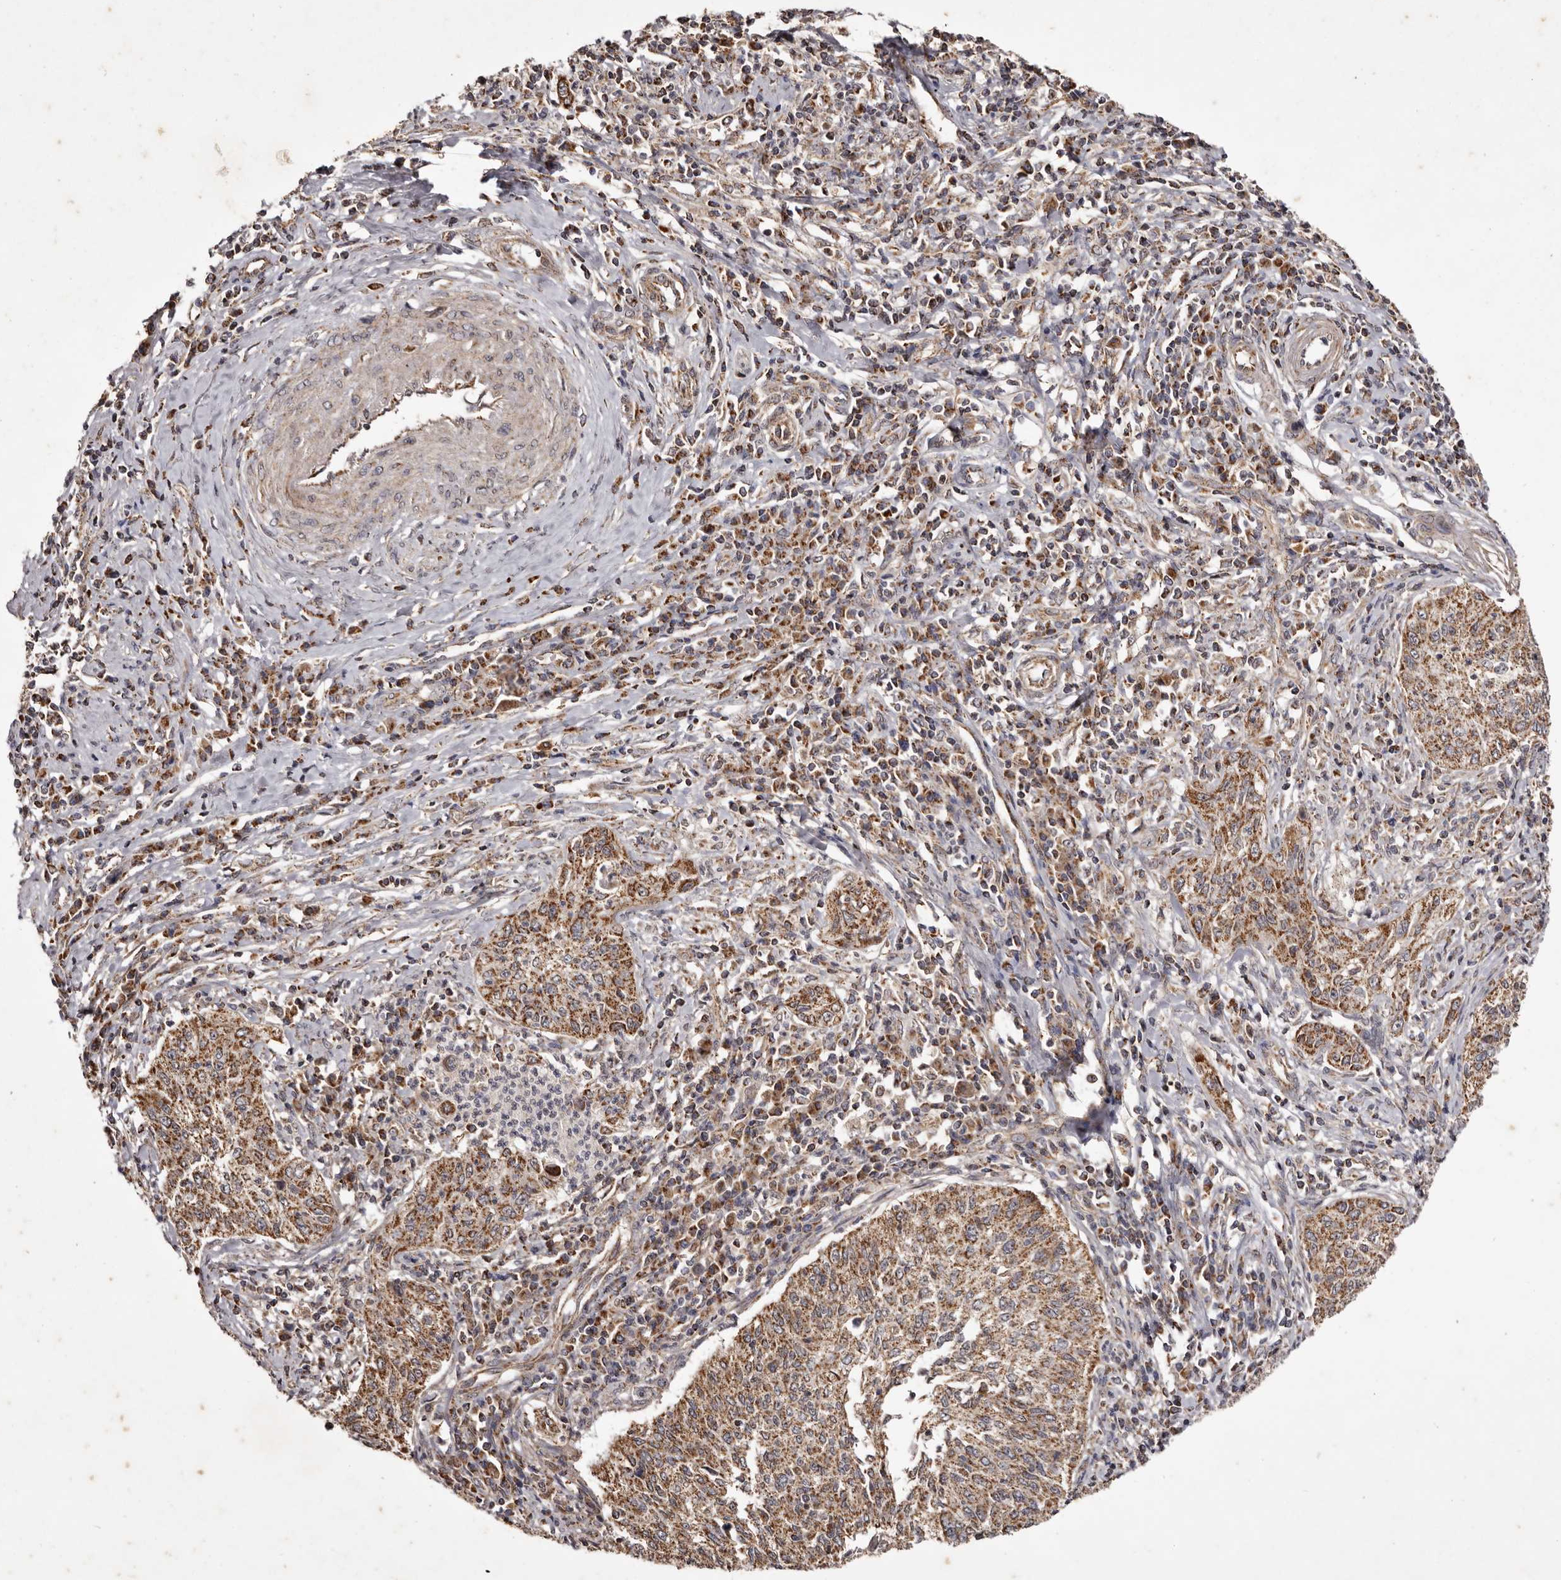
{"staining": {"intensity": "moderate", "quantity": ">75%", "location": "cytoplasmic/membranous"}, "tissue": "cervical cancer", "cell_type": "Tumor cells", "image_type": "cancer", "snomed": [{"axis": "morphology", "description": "Squamous cell carcinoma, NOS"}, {"axis": "topography", "description": "Cervix"}], "caption": "Approximately >75% of tumor cells in cervical cancer show moderate cytoplasmic/membranous protein staining as visualized by brown immunohistochemical staining.", "gene": "CPLANE2", "patient": {"sex": "female", "age": 30}}